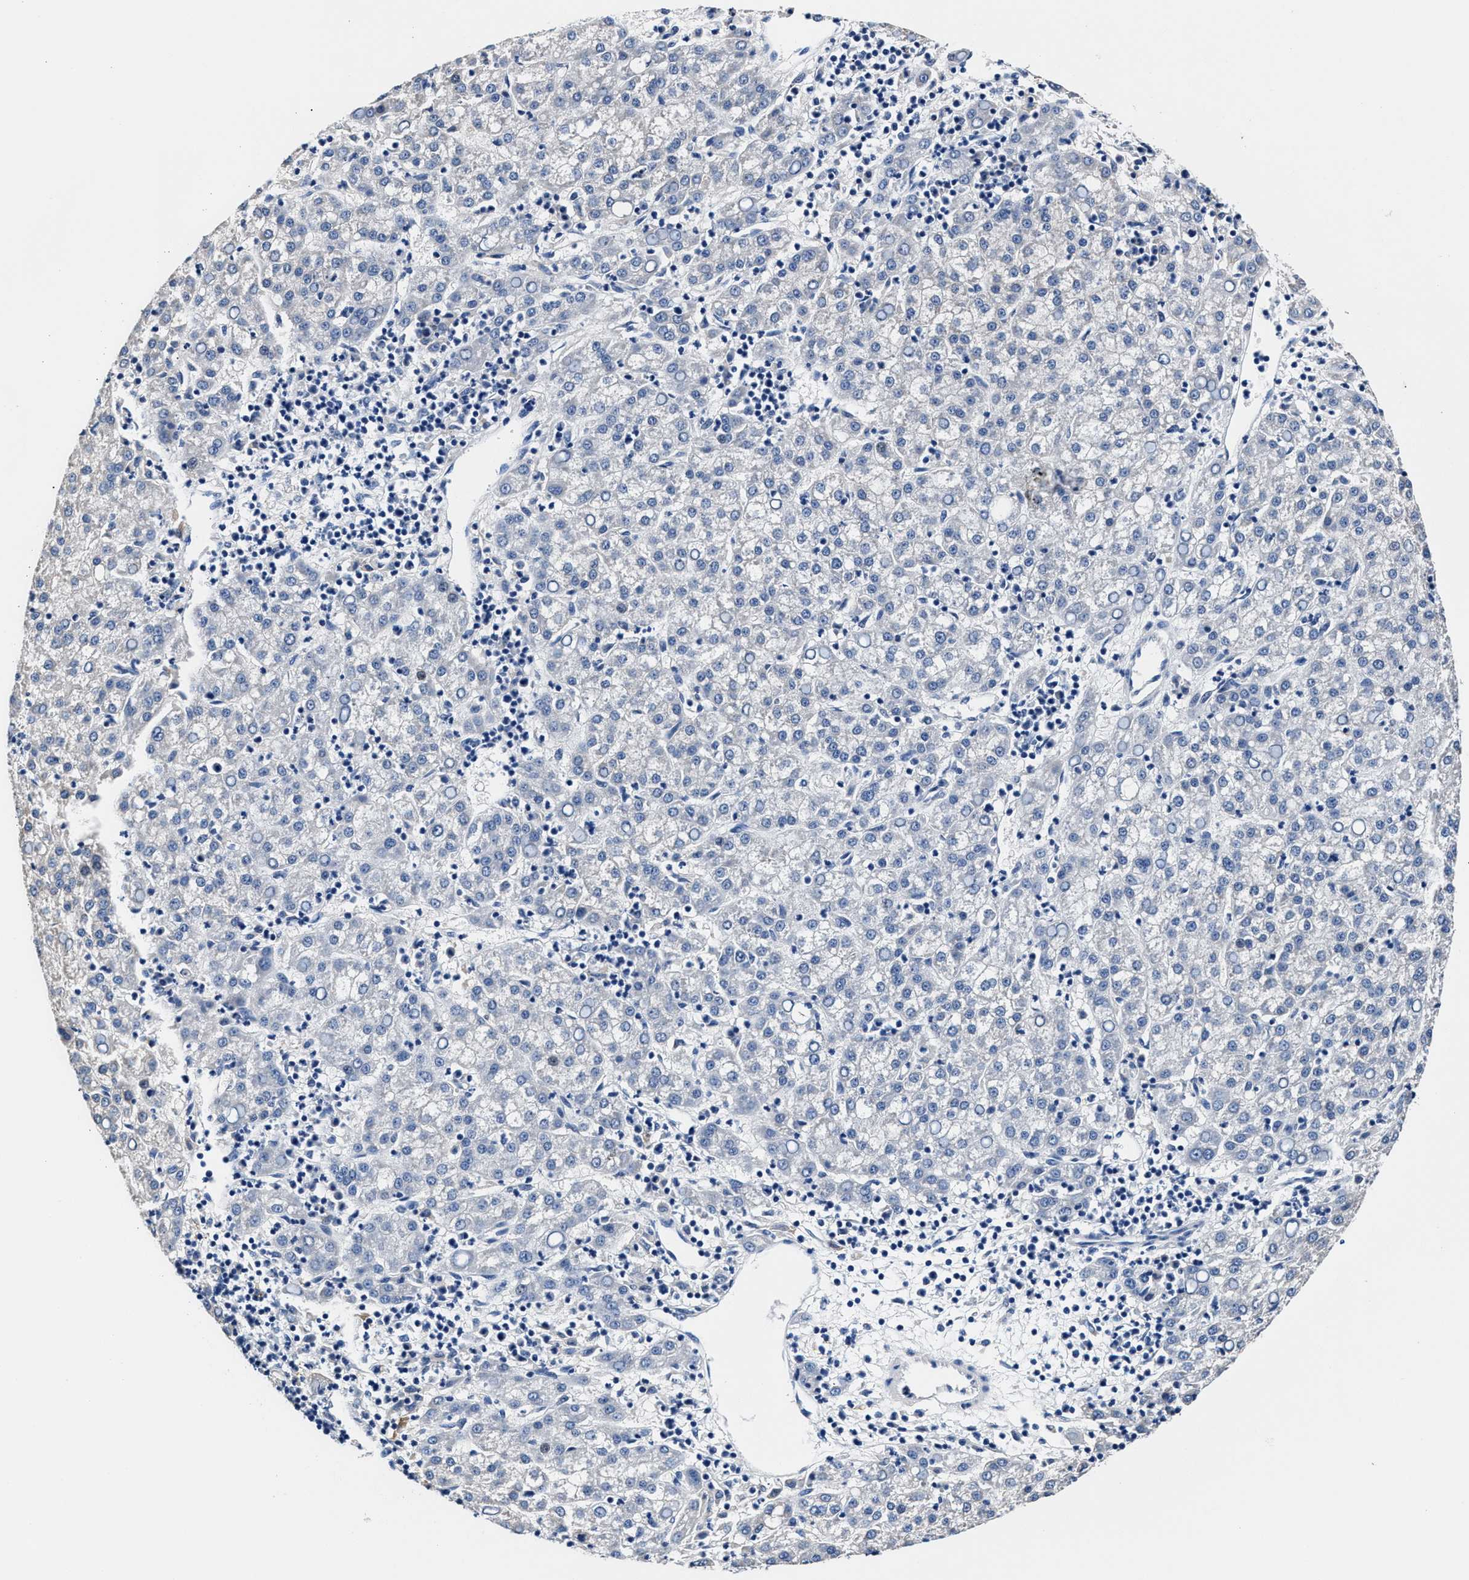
{"staining": {"intensity": "negative", "quantity": "none", "location": "none"}, "tissue": "liver cancer", "cell_type": "Tumor cells", "image_type": "cancer", "snomed": [{"axis": "morphology", "description": "Carcinoma, Hepatocellular, NOS"}, {"axis": "topography", "description": "Liver"}], "caption": "This is an IHC photomicrograph of human hepatocellular carcinoma (liver). There is no positivity in tumor cells.", "gene": "GSTM1", "patient": {"sex": "female", "age": 58}}